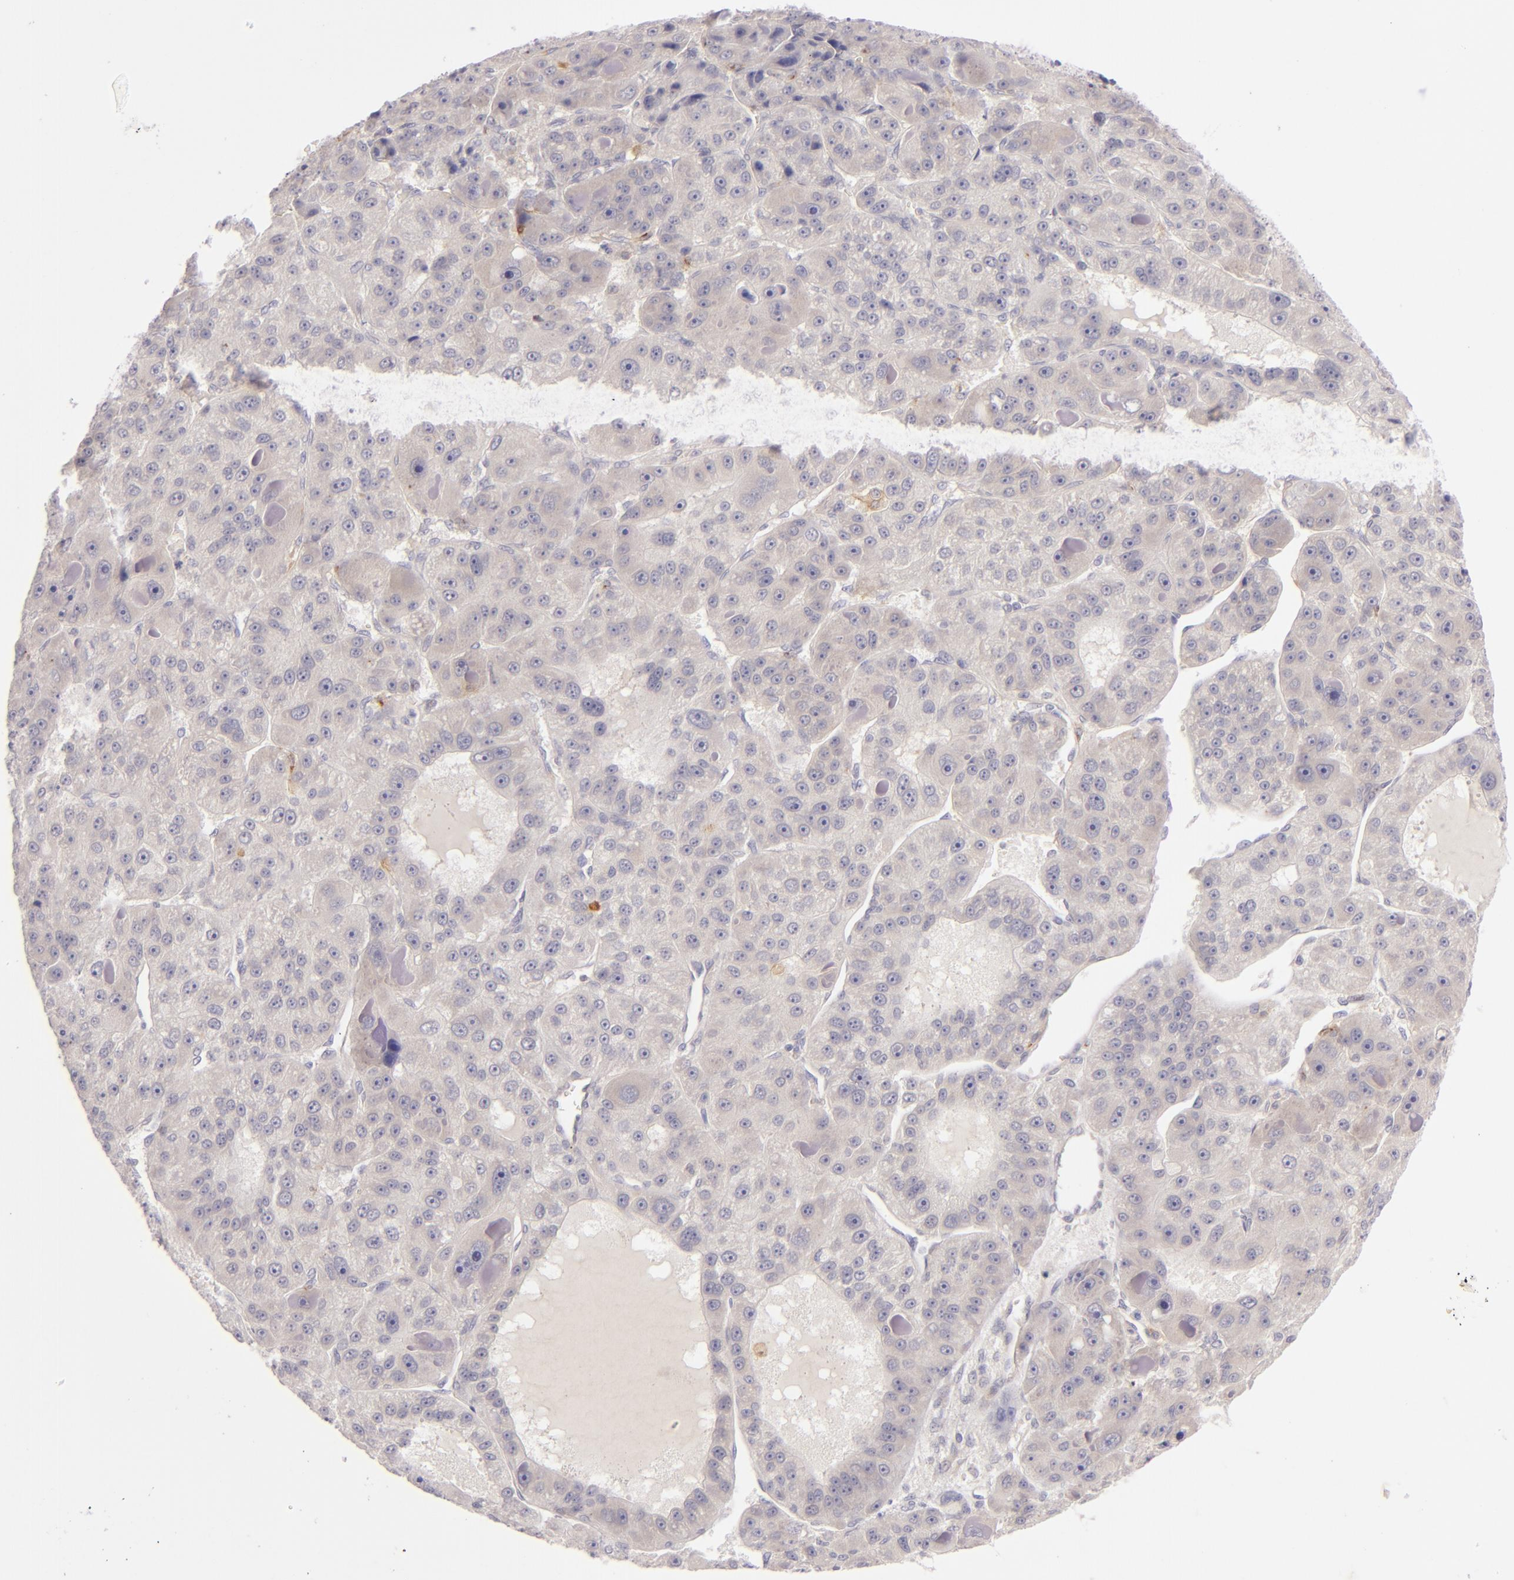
{"staining": {"intensity": "weak", "quantity": "<25%", "location": "cytoplasmic/membranous"}, "tissue": "liver cancer", "cell_type": "Tumor cells", "image_type": "cancer", "snomed": [{"axis": "morphology", "description": "Carcinoma, Hepatocellular, NOS"}, {"axis": "topography", "description": "Liver"}], "caption": "Tumor cells are negative for protein expression in human liver hepatocellular carcinoma.", "gene": "CD83", "patient": {"sex": "male", "age": 76}}